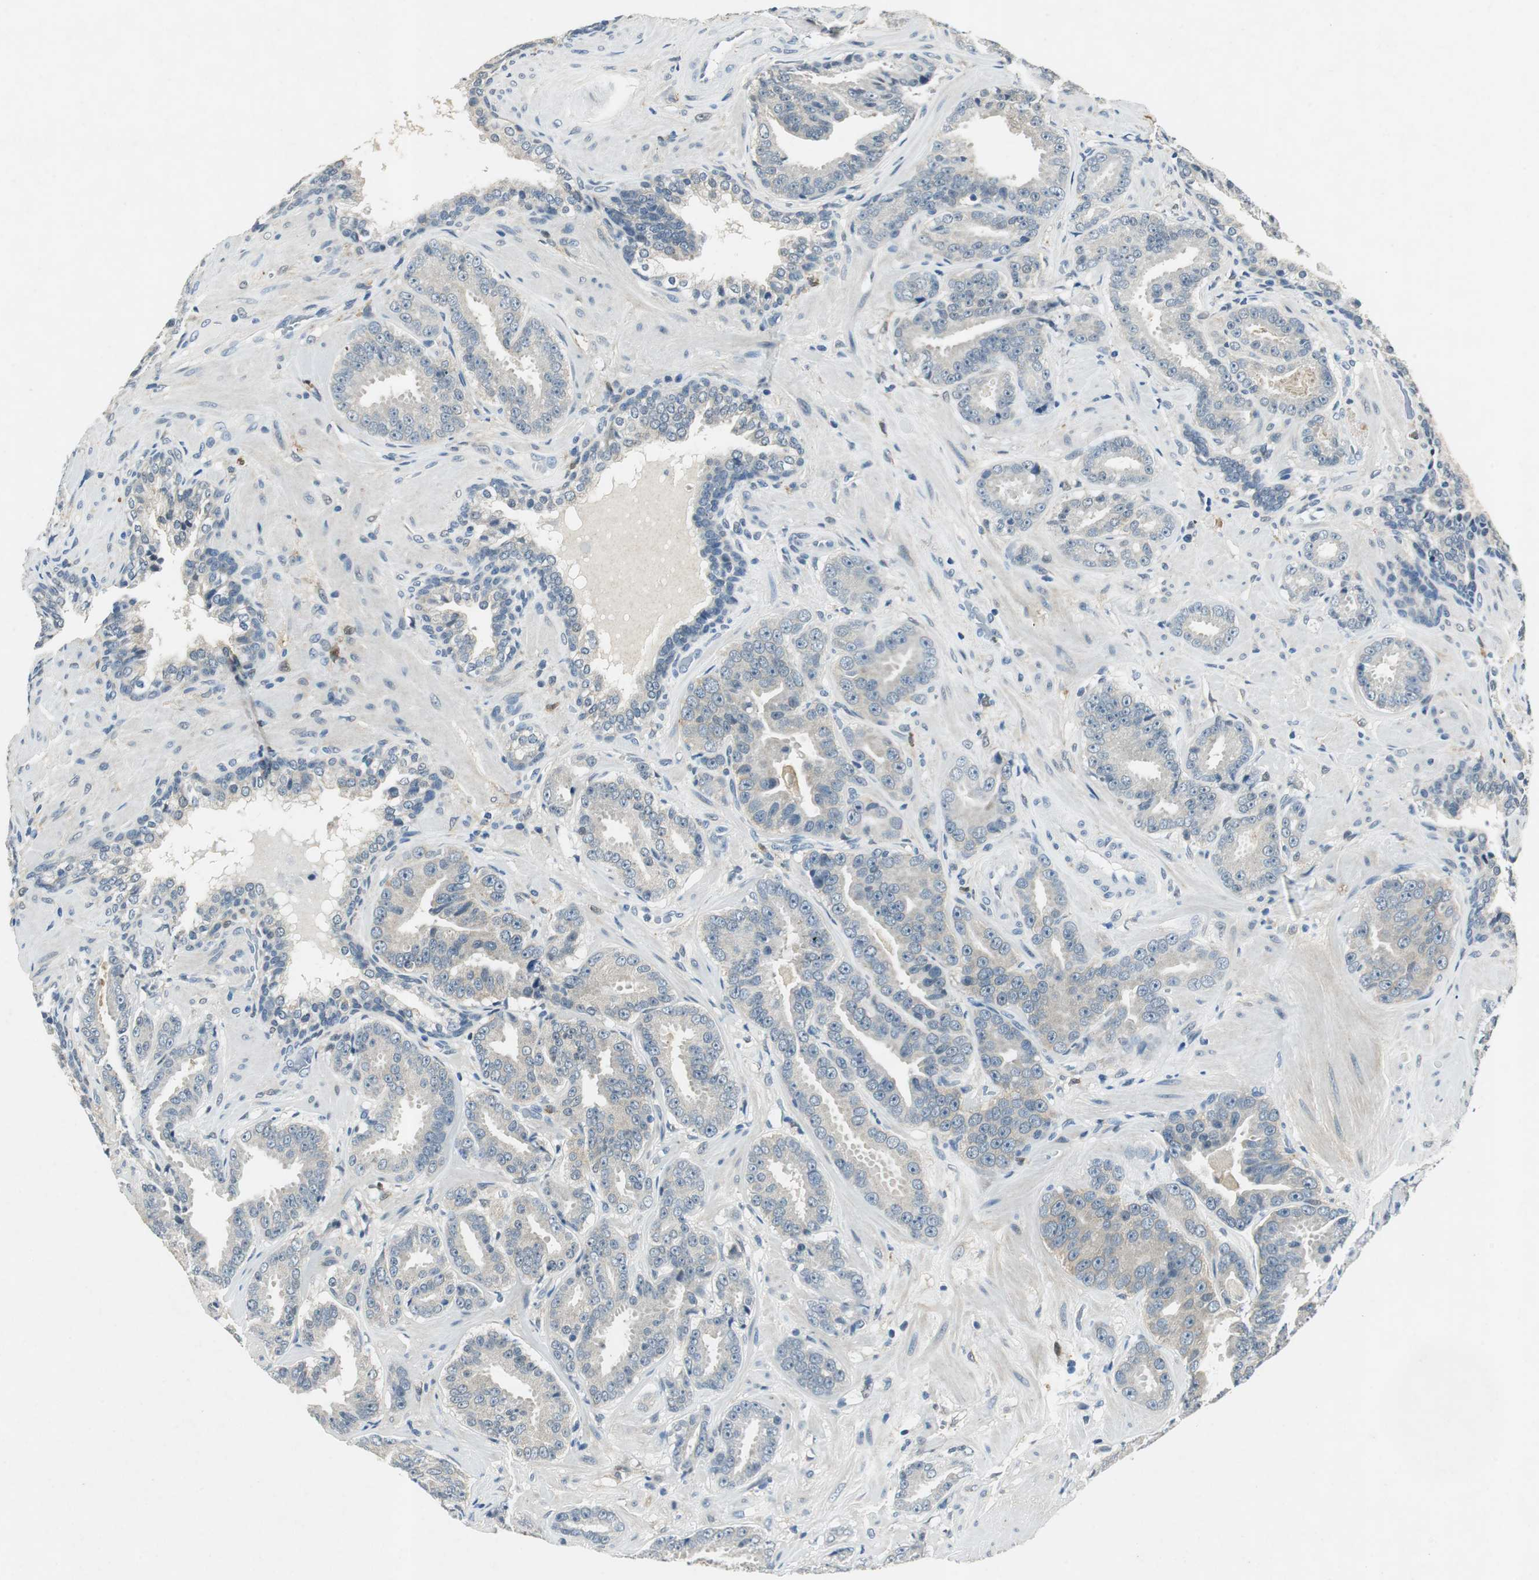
{"staining": {"intensity": "weak", "quantity": "<25%", "location": "cytoplasmic/membranous"}, "tissue": "prostate cancer", "cell_type": "Tumor cells", "image_type": "cancer", "snomed": [{"axis": "morphology", "description": "Adenocarcinoma, Low grade"}, {"axis": "topography", "description": "Prostate"}], "caption": "Prostate cancer was stained to show a protein in brown. There is no significant staining in tumor cells. The staining is performed using DAB brown chromogen with nuclei counter-stained in using hematoxylin.", "gene": "ME1", "patient": {"sex": "male", "age": 59}}